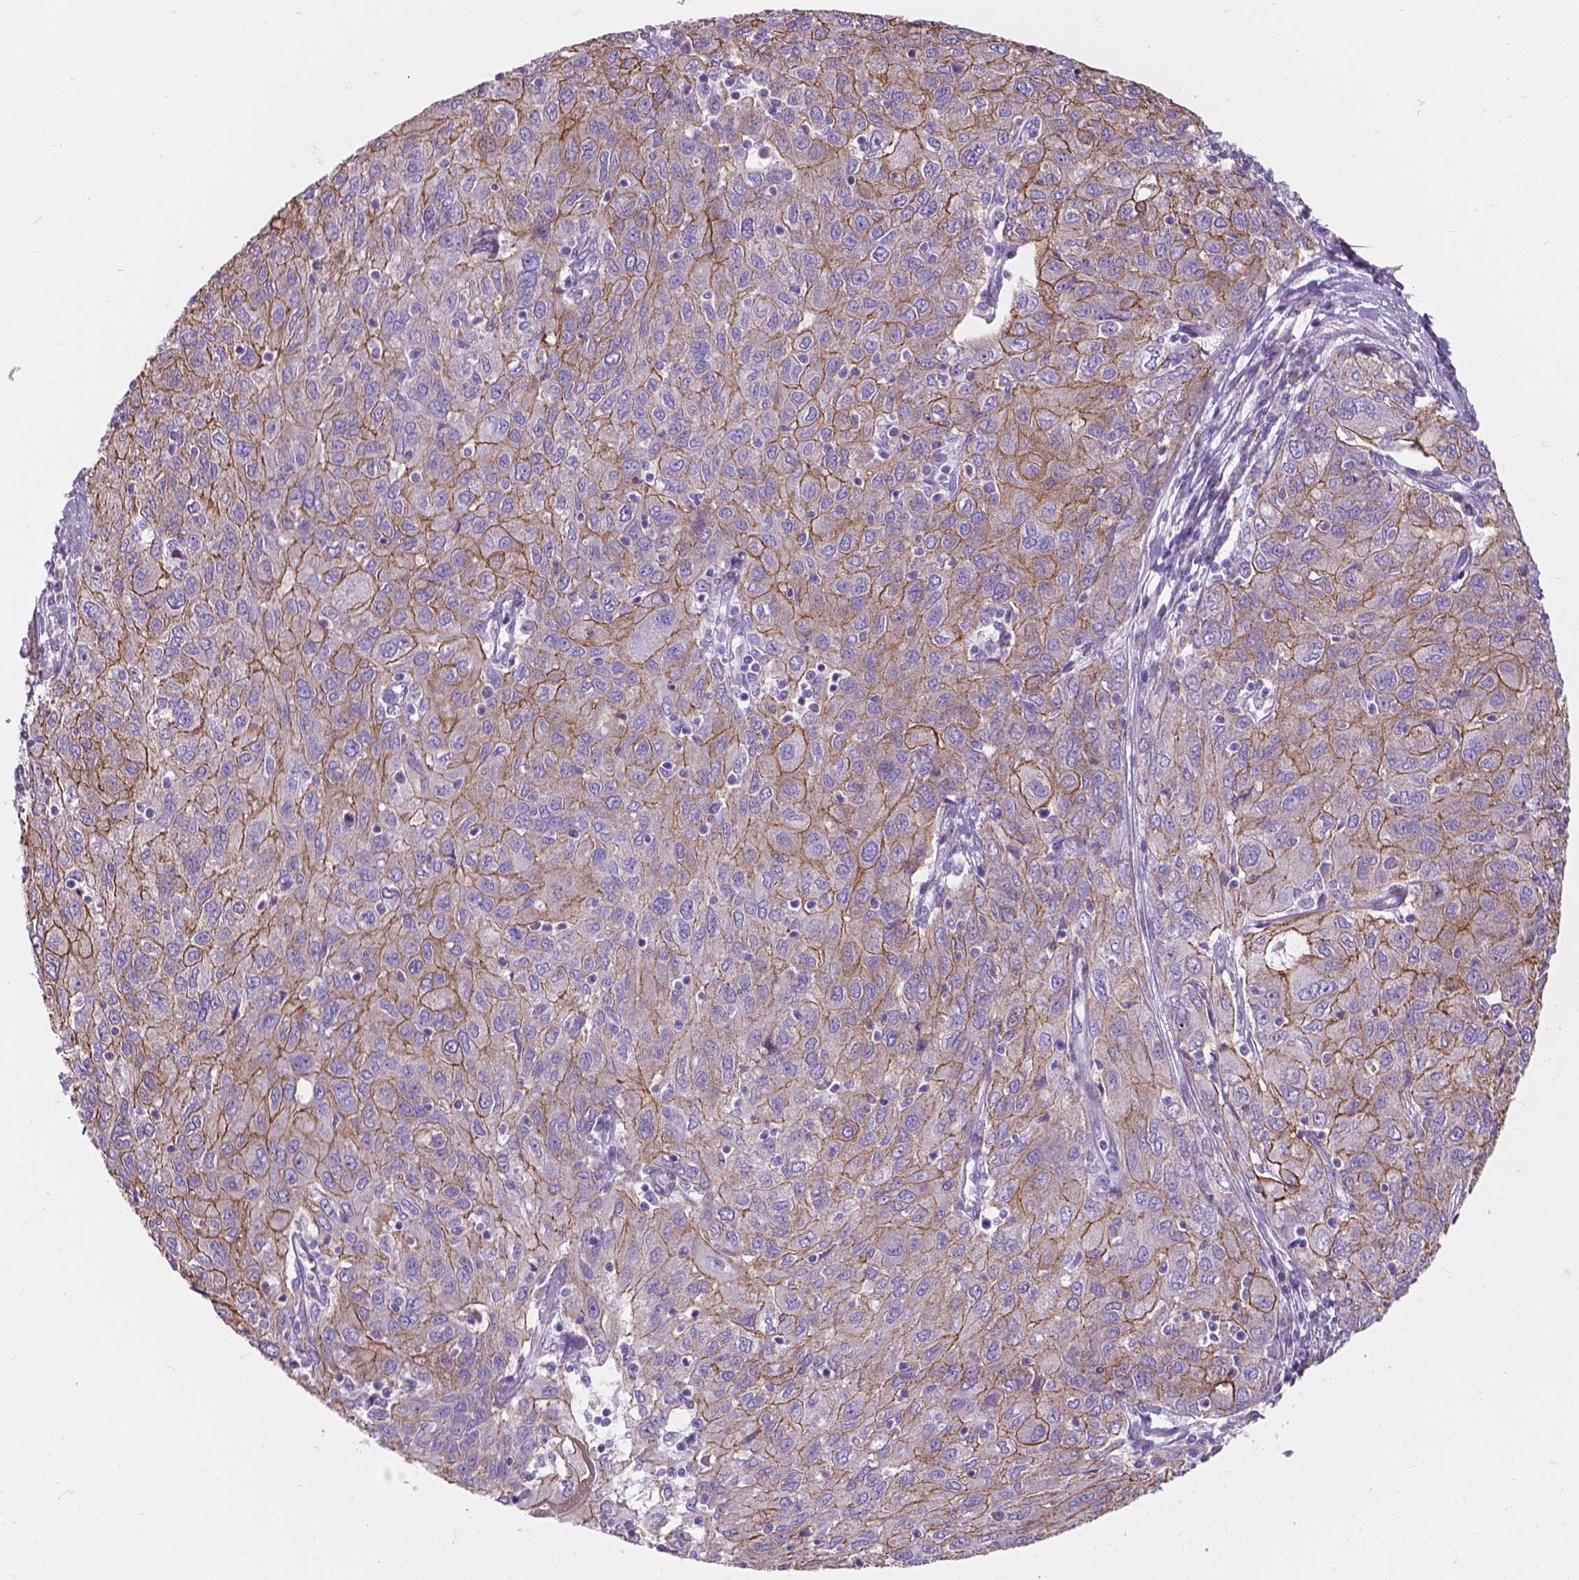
{"staining": {"intensity": "moderate", "quantity": "<25%", "location": "cytoplasmic/membranous"}, "tissue": "ovarian cancer", "cell_type": "Tumor cells", "image_type": "cancer", "snomed": [{"axis": "morphology", "description": "Carcinoma, endometroid"}, {"axis": "topography", "description": "Ovary"}], "caption": "Immunohistochemical staining of ovarian cancer (endometroid carcinoma) exhibits low levels of moderate cytoplasmic/membranous expression in about <25% of tumor cells.", "gene": "MYH14", "patient": {"sex": "female", "age": 50}}